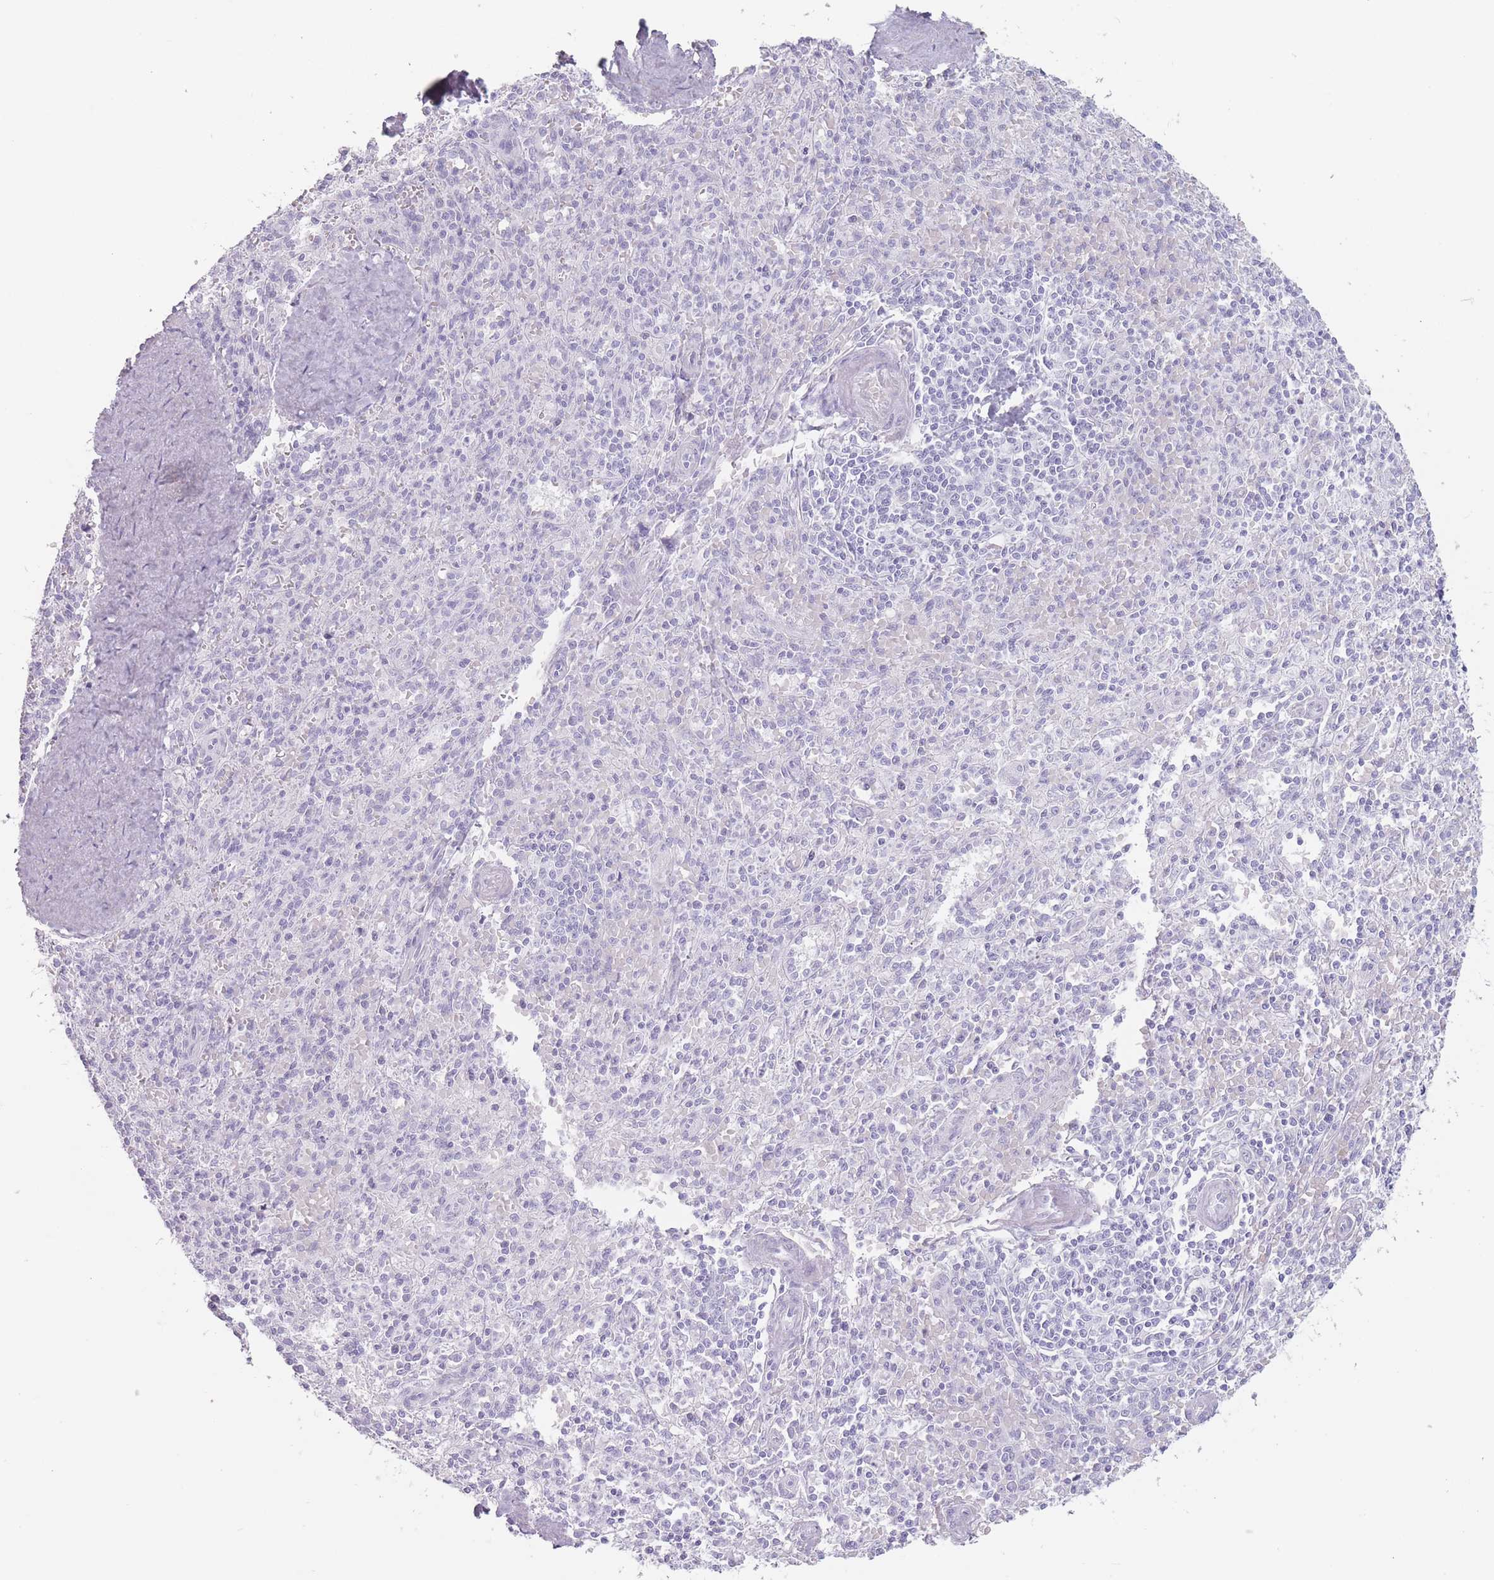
{"staining": {"intensity": "negative", "quantity": "none", "location": "none"}, "tissue": "spleen", "cell_type": "Cells in red pulp", "image_type": "normal", "snomed": [{"axis": "morphology", "description": "Normal tissue, NOS"}, {"axis": "topography", "description": "Spleen"}], "caption": "A high-resolution photomicrograph shows immunohistochemistry staining of normal spleen, which displays no significant expression in cells in red pulp.", "gene": "PNMA3", "patient": {"sex": "female", "age": 70}}